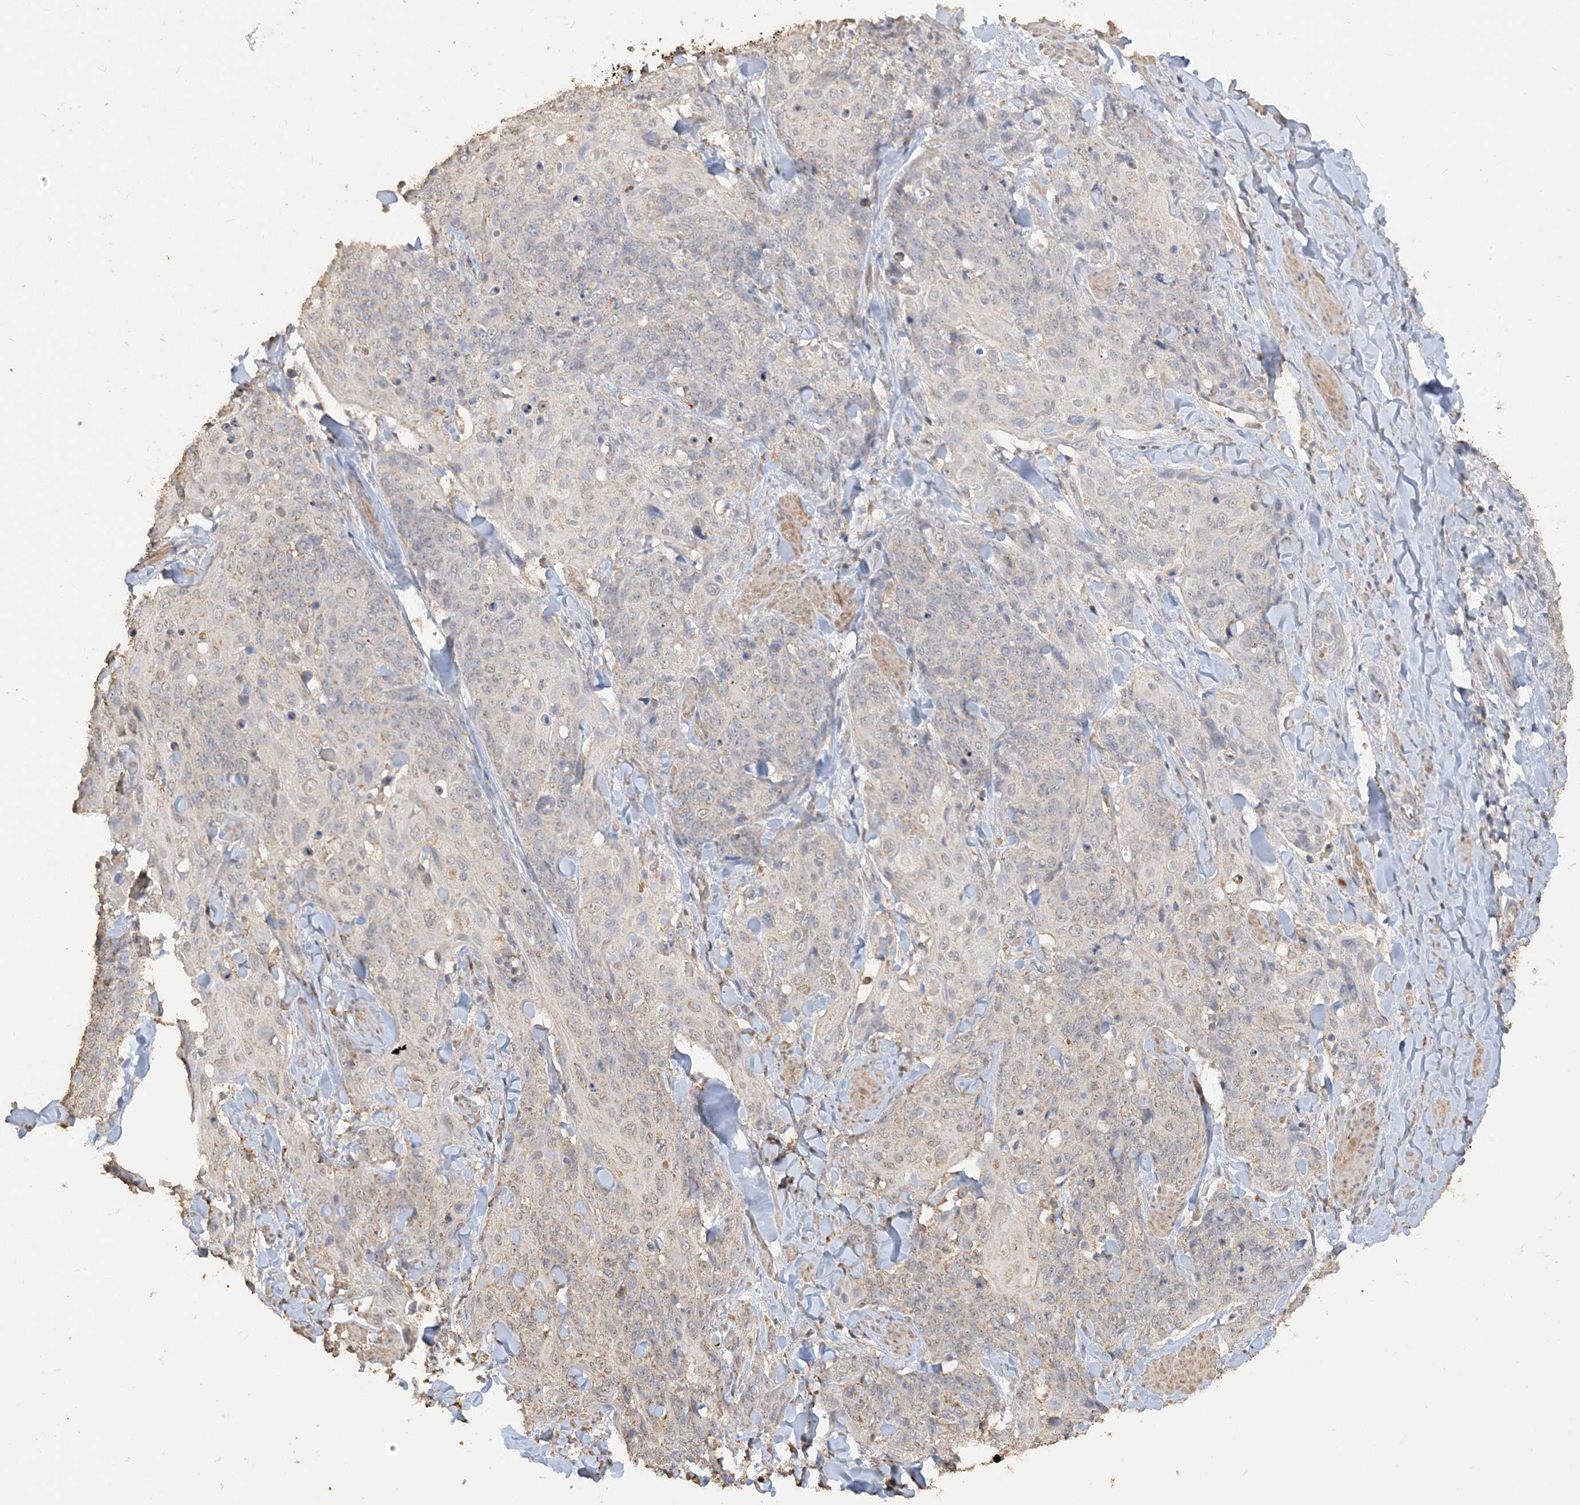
{"staining": {"intensity": "weak", "quantity": "<25%", "location": "nuclear"}, "tissue": "skin cancer", "cell_type": "Tumor cells", "image_type": "cancer", "snomed": [{"axis": "morphology", "description": "Squamous cell carcinoma, NOS"}, {"axis": "topography", "description": "Skin"}, {"axis": "topography", "description": "Vulva"}], "caption": "The IHC photomicrograph has no significant expression in tumor cells of skin squamous cell carcinoma tissue. (DAB (3,3'-diaminobenzidine) immunohistochemistry (IHC) with hematoxylin counter stain).", "gene": "SFMBT2", "patient": {"sex": "female", "age": 85}}